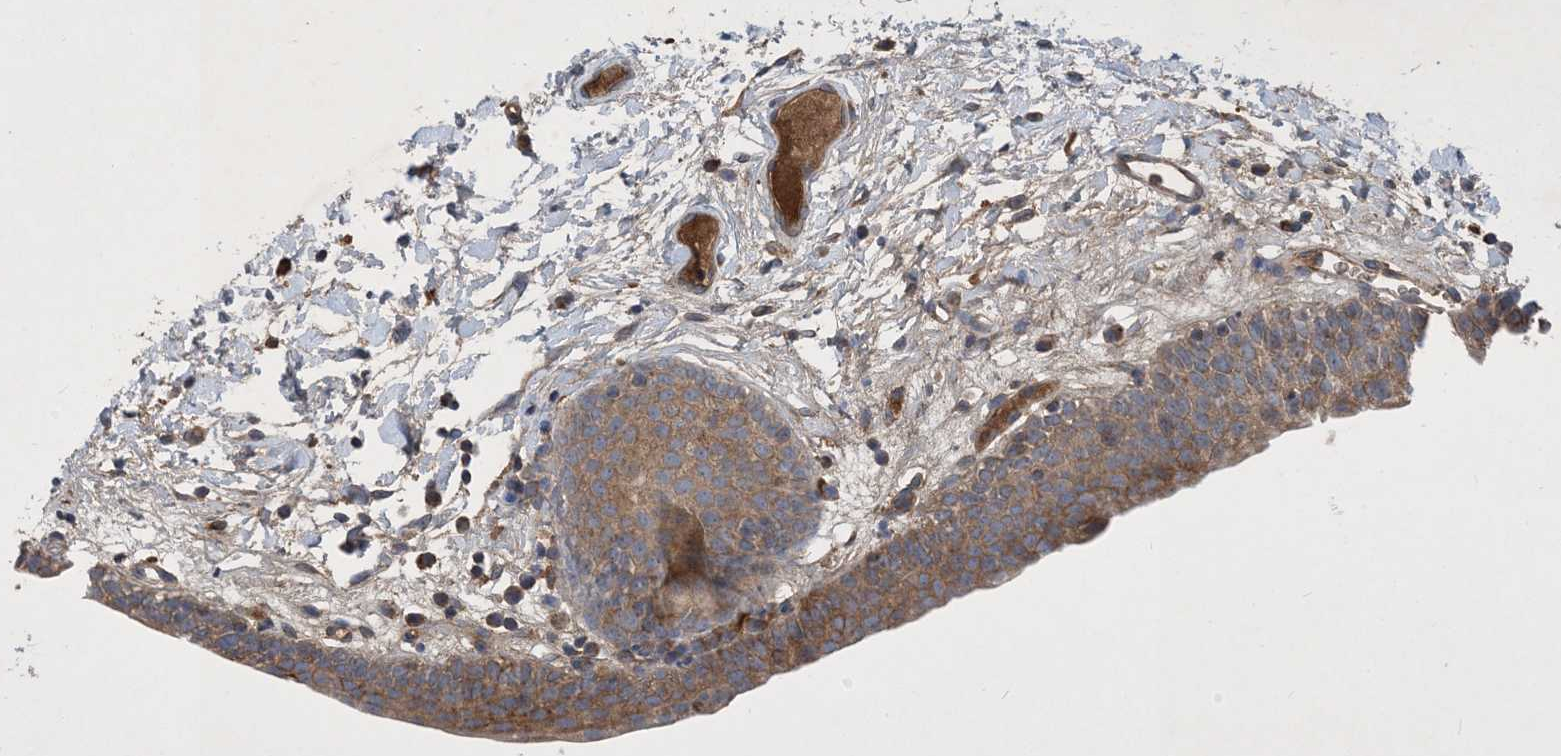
{"staining": {"intensity": "moderate", "quantity": ">75%", "location": "cytoplasmic/membranous"}, "tissue": "urinary bladder", "cell_type": "Urothelial cells", "image_type": "normal", "snomed": [{"axis": "morphology", "description": "Normal tissue, NOS"}, {"axis": "topography", "description": "Urinary bladder"}], "caption": "Human urinary bladder stained with a brown dye exhibits moderate cytoplasmic/membranous positive expression in about >75% of urothelial cells.", "gene": "STK19", "patient": {"sex": "male", "age": 83}}